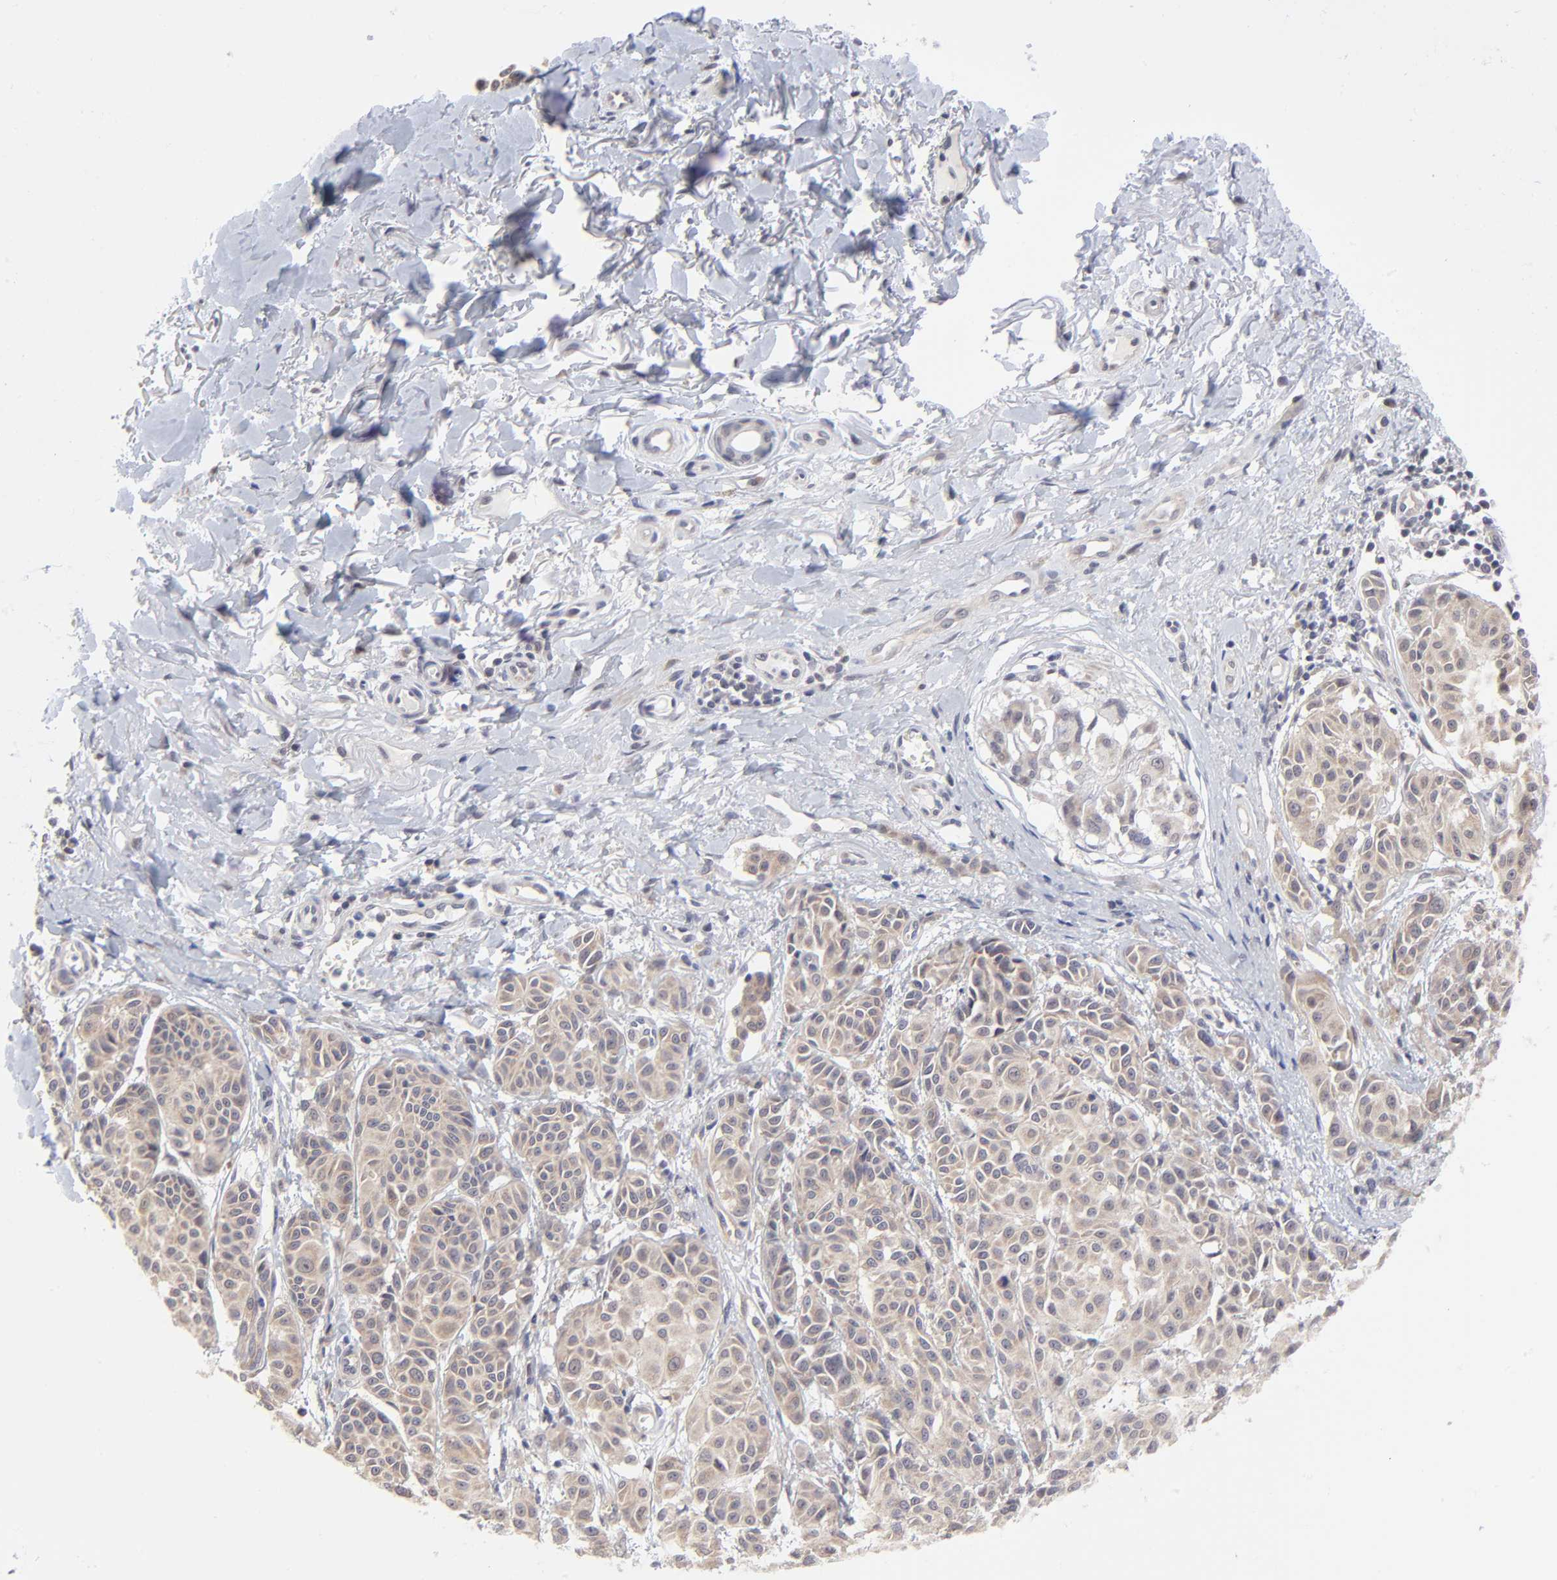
{"staining": {"intensity": "weak", "quantity": ">75%", "location": "cytoplasmic/membranous"}, "tissue": "melanoma", "cell_type": "Tumor cells", "image_type": "cancer", "snomed": [{"axis": "morphology", "description": "Malignant melanoma, NOS"}, {"axis": "topography", "description": "Skin"}], "caption": "A high-resolution image shows IHC staining of malignant melanoma, which exhibits weak cytoplasmic/membranous staining in about >75% of tumor cells. The staining was performed using DAB (3,3'-diaminobenzidine) to visualize the protein expression in brown, while the nuclei were stained in blue with hematoxylin (Magnification: 20x).", "gene": "FBXO8", "patient": {"sex": "male", "age": 76}}